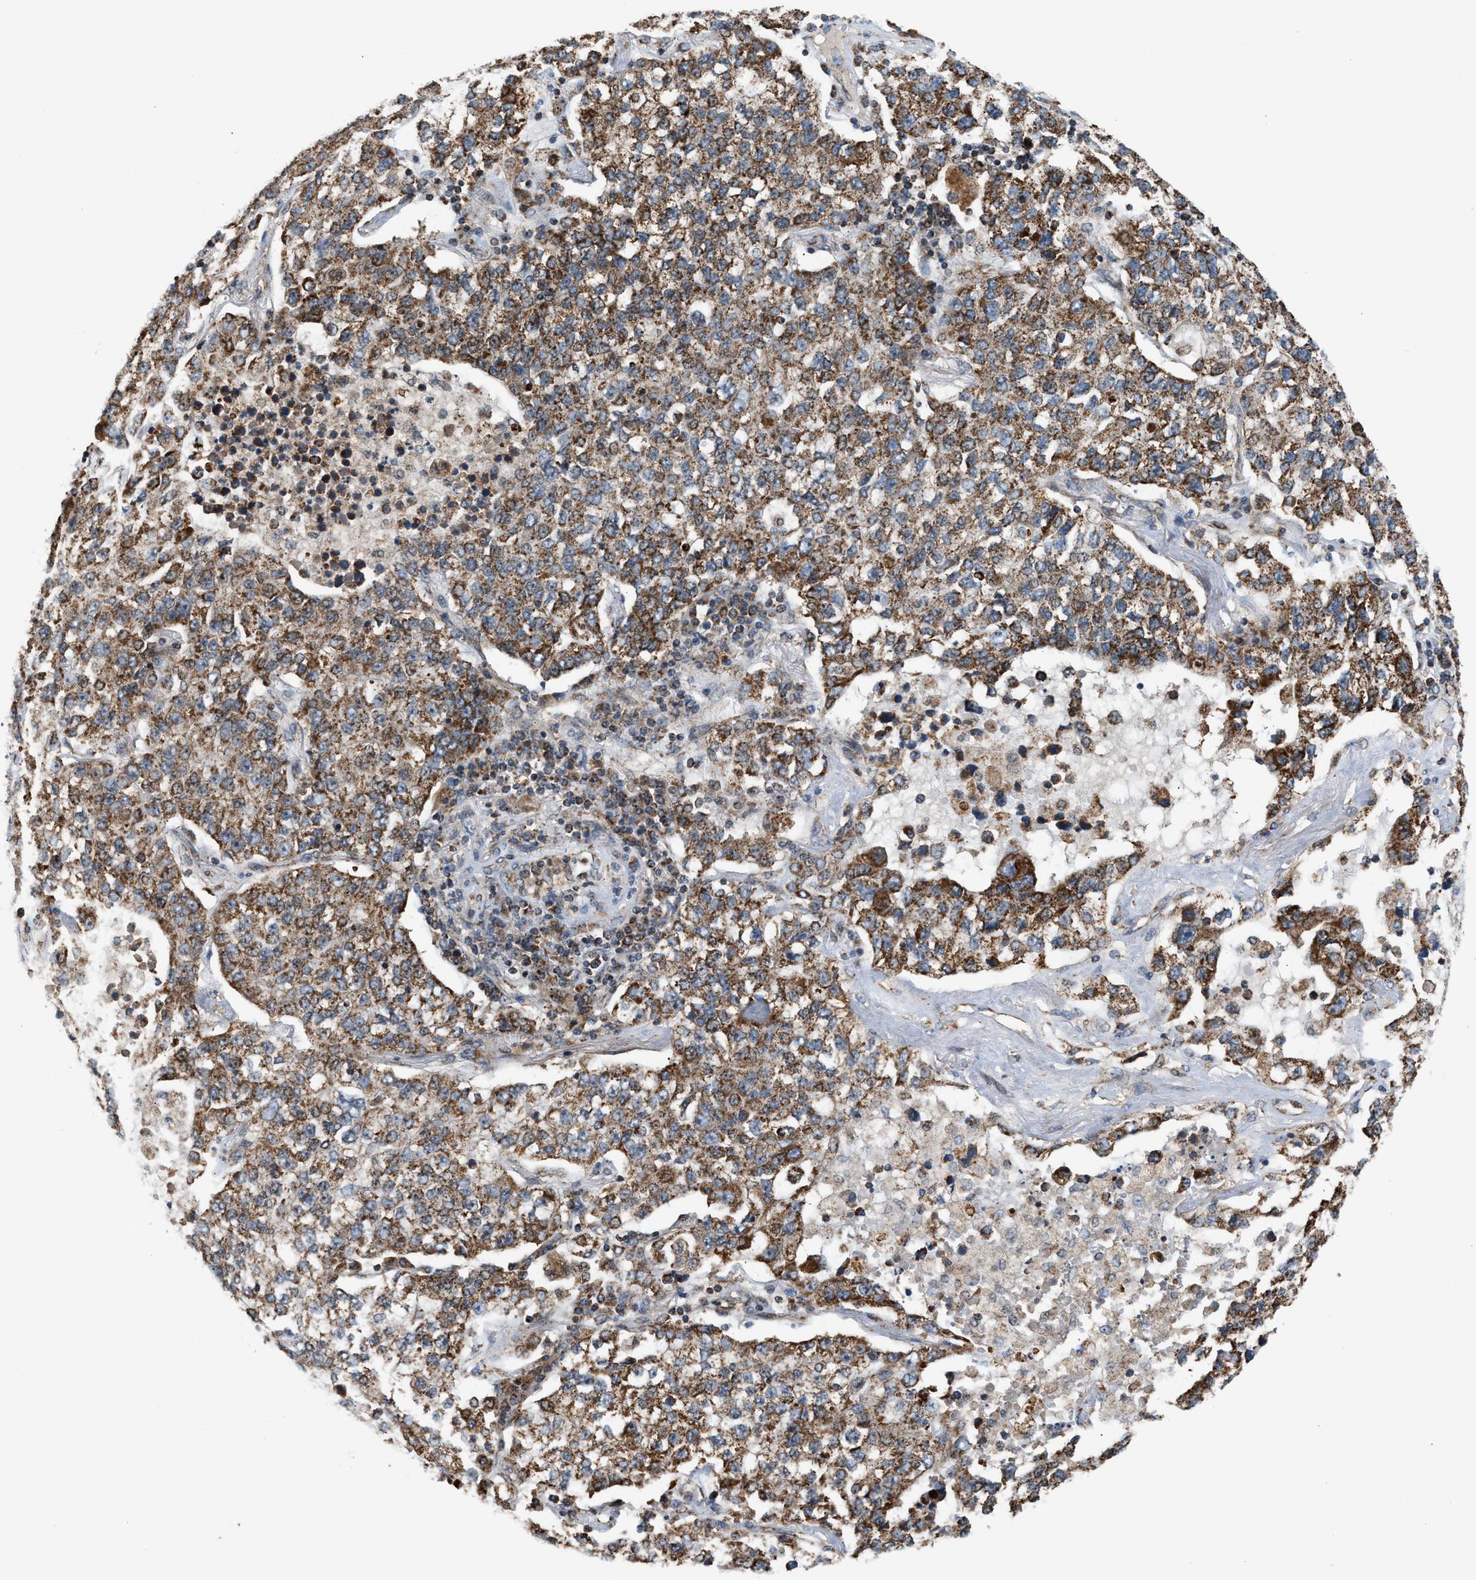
{"staining": {"intensity": "moderate", "quantity": ">75%", "location": "cytoplasmic/membranous"}, "tissue": "lung cancer", "cell_type": "Tumor cells", "image_type": "cancer", "snomed": [{"axis": "morphology", "description": "Adenocarcinoma, NOS"}, {"axis": "topography", "description": "Lung"}], "caption": "The immunohistochemical stain labels moderate cytoplasmic/membranous staining in tumor cells of lung cancer tissue. (Brightfield microscopy of DAB IHC at high magnification).", "gene": "SGSM2", "patient": {"sex": "male", "age": 49}}